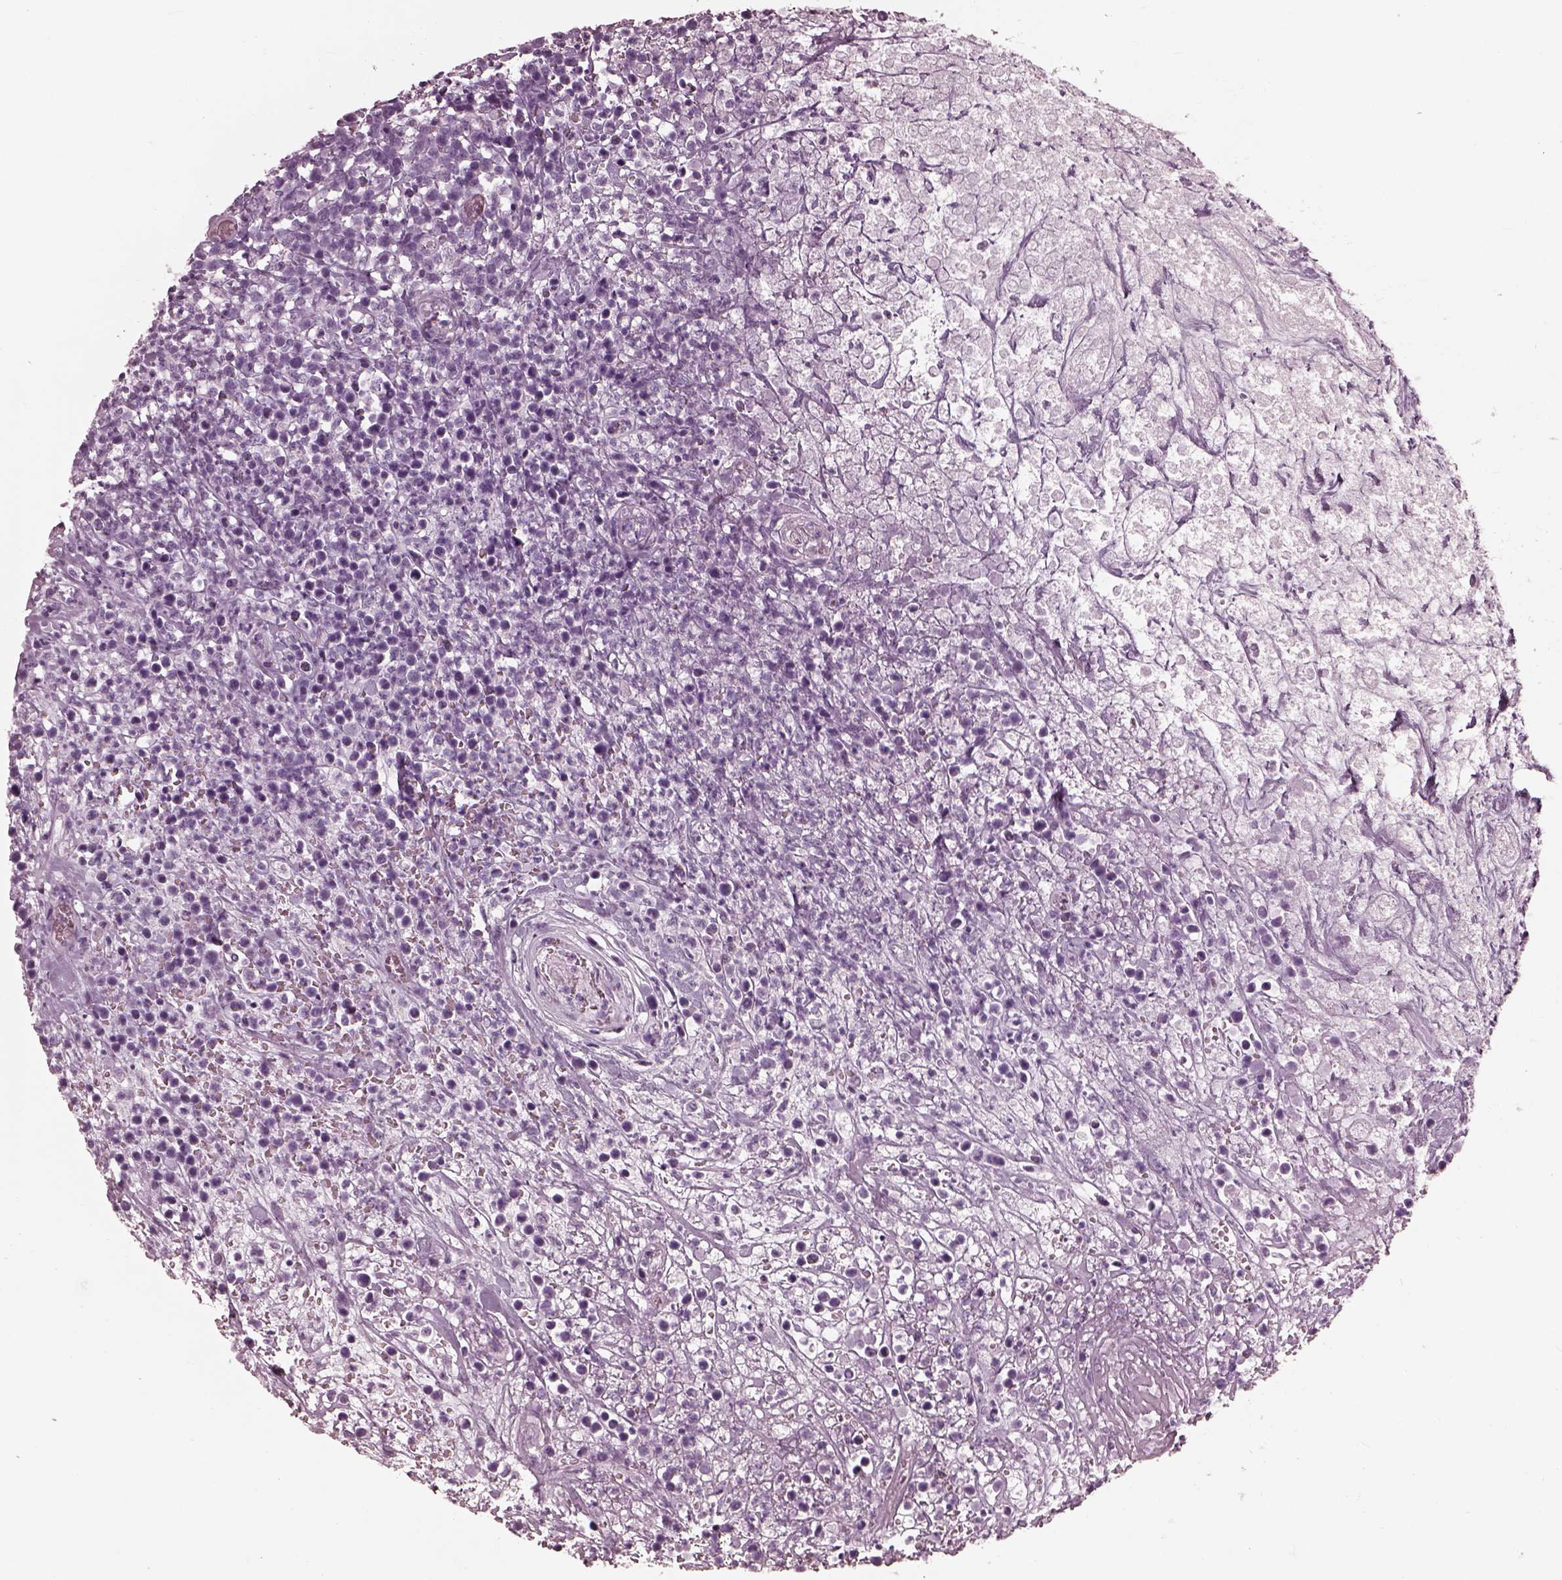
{"staining": {"intensity": "negative", "quantity": "none", "location": "none"}, "tissue": "lymphoma", "cell_type": "Tumor cells", "image_type": "cancer", "snomed": [{"axis": "morphology", "description": "Malignant lymphoma, non-Hodgkin's type, High grade"}, {"axis": "topography", "description": "Soft tissue"}], "caption": "DAB immunohistochemical staining of human lymphoma displays no significant expression in tumor cells.", "gene": "FABP9", "patient": {"sex": "female", "age": 56}}